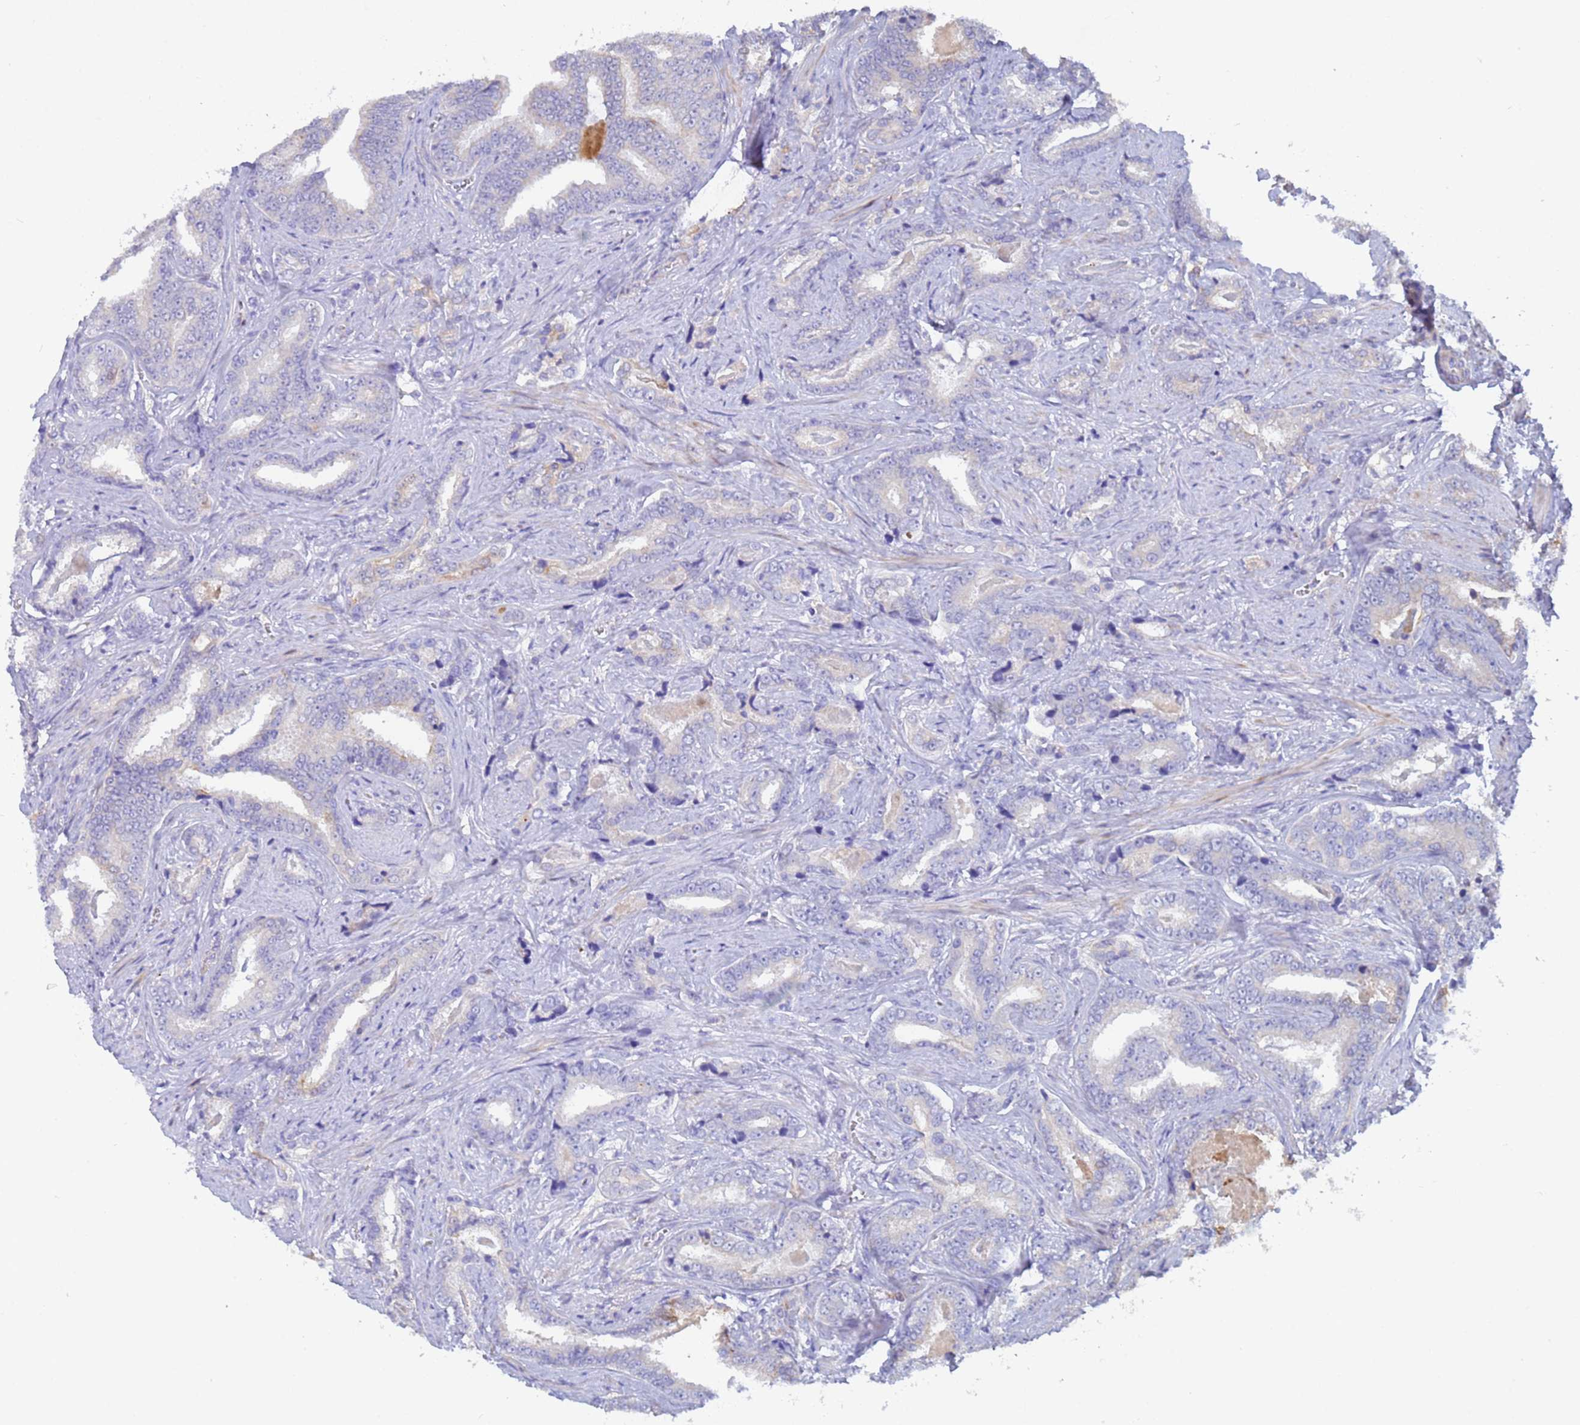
{"staining": {"intensity": "negative", "quantity": "none", "location": "none"}, "tissue": "prostate cancer", "cell_type": "Tumor cells", "image_type": "cancer", "snomed": [{"axis": "morphology", "description": "Adenocarcinoma, High grade"}, {"axis": "topography", "description": "Prostate"}], "caption": "An immunohistochemistry histopathology image of high-grade adenocarcinoma (prostate) is shown. There is no staining in tumor cells of high-grade adenocarcinoma (prostate).", "gene": "PPP6R1", "patient": {"sex": "male", "age": 67}}